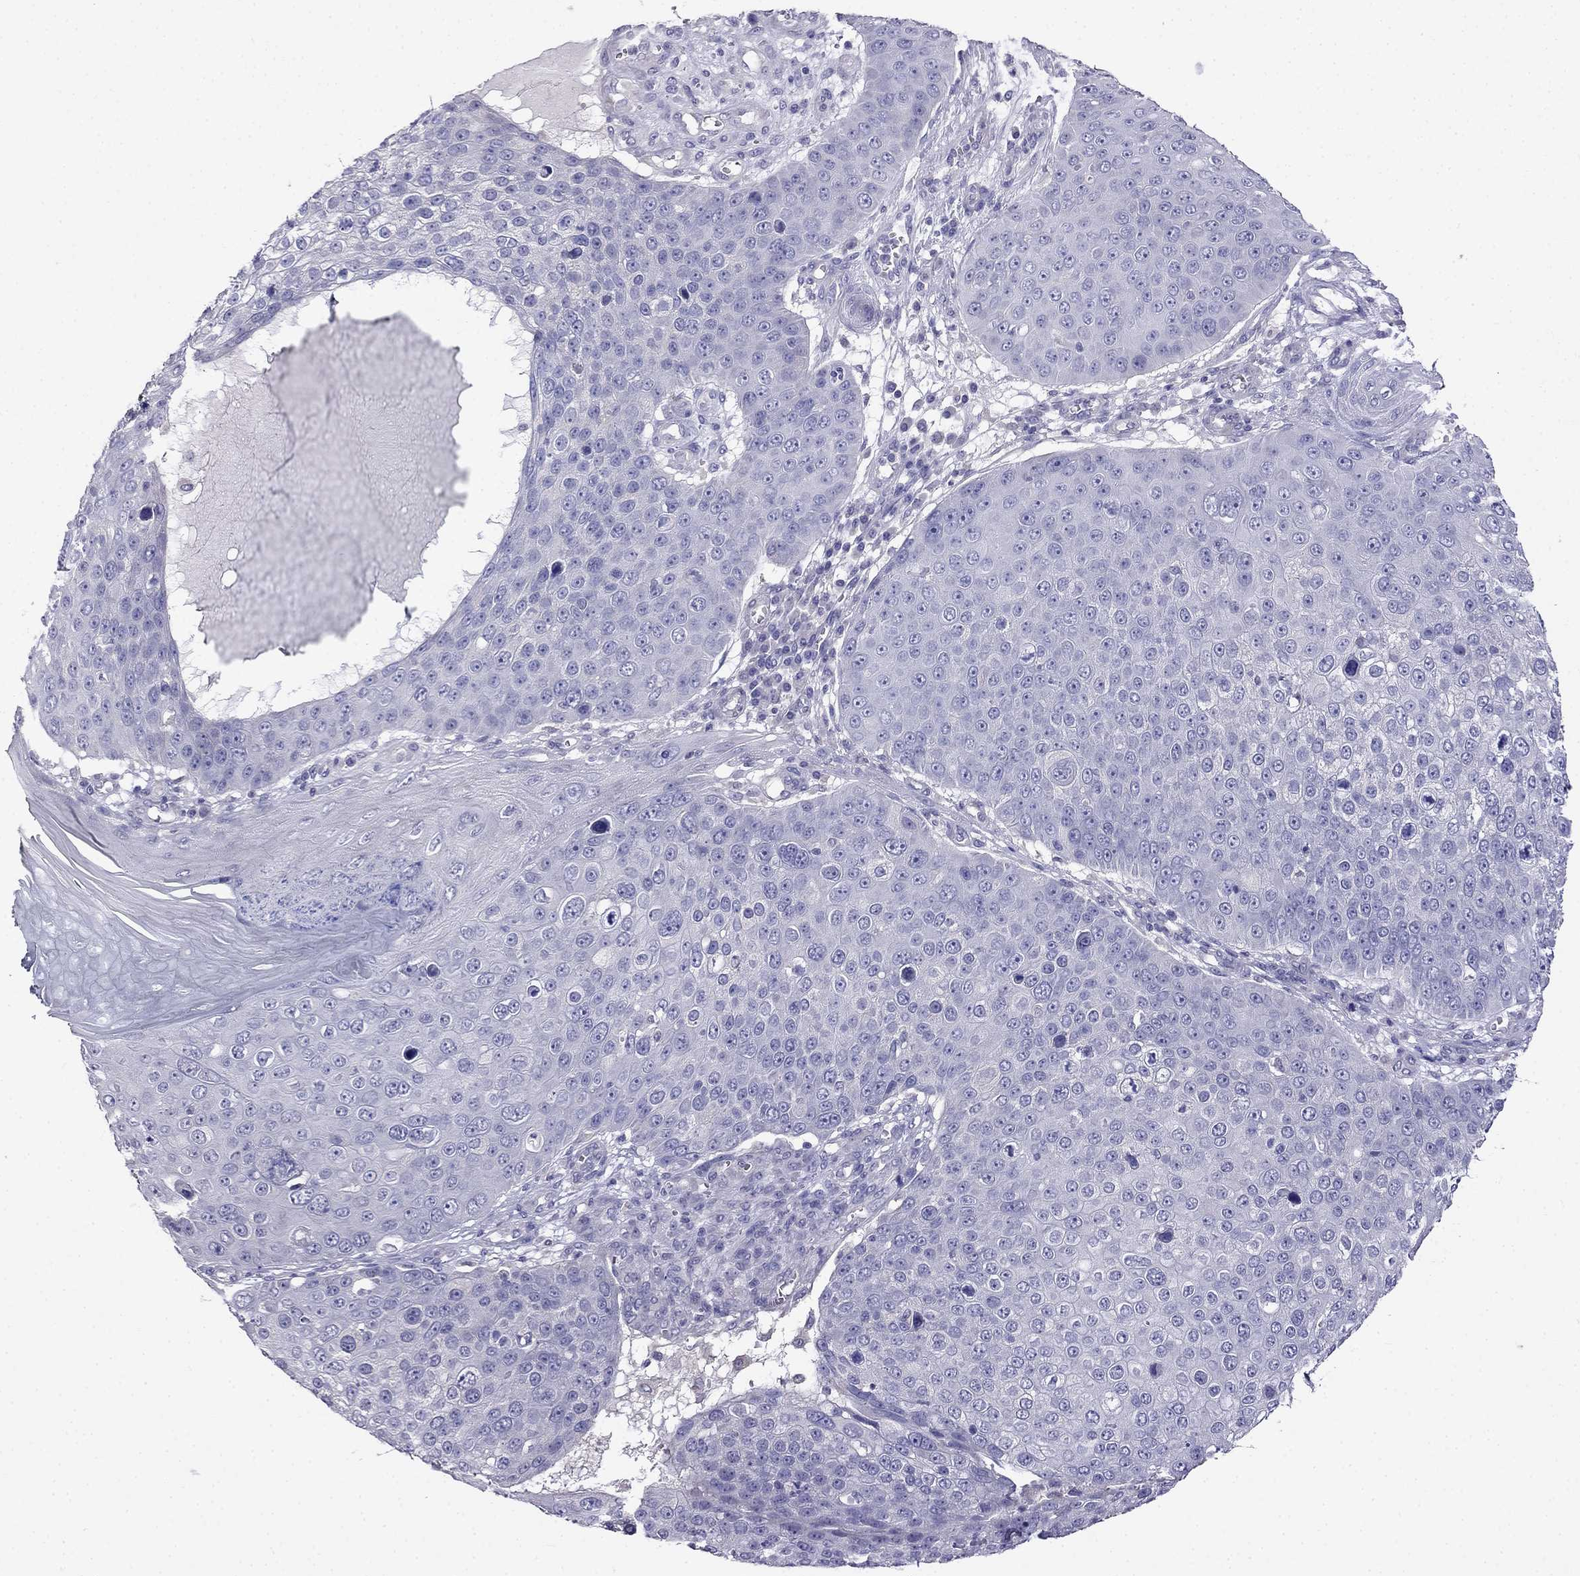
{"staining": {"intensity": "negative", "quantity": "none", "location": "none"}, "tissue": "skin cancer", "cell_type": "Tumor cells", "image_type": "cancer", "snomed": [{"axis": "morphology", "description": "Squamous cell carcinoma, NOS"}, {"axis": "topography", "description": "Skin"}], "caption": "Photomicrograph shows no protein positivity in tumor cells of skin cancer tissue. The staining is performed using DAB (3,3'-diaminobenzidine) brown chromogen with nuclei counter-stained in using hematoxylin.", "gene": "SCNN1D", "patient": {"sex": "male", "age": 71}}